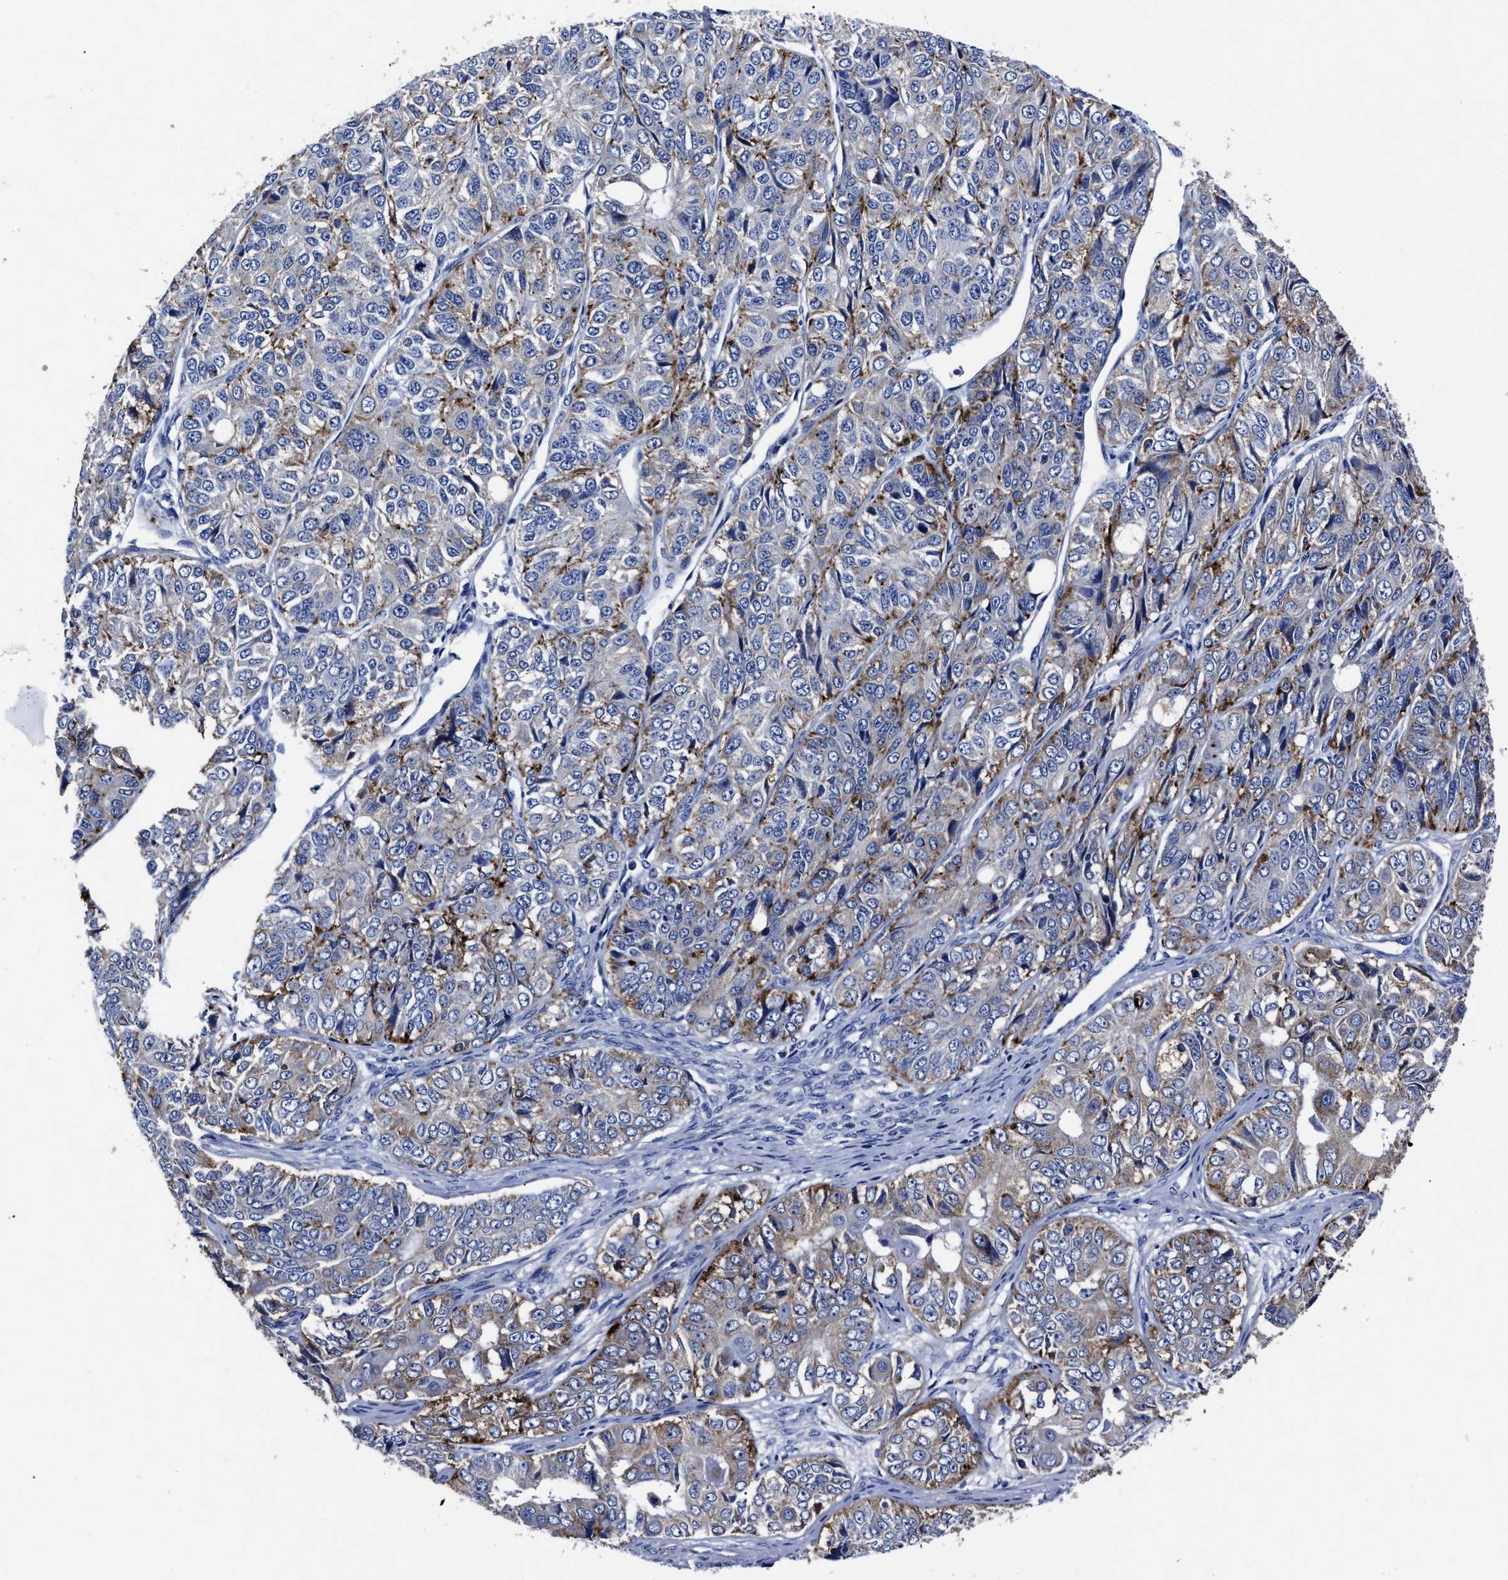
{"staining": {"intensity": "moderate", "quantity": "<25%", "location": "cytoplasmic/membranous"}, "tissue": "ovarian cancer", "cell_type": "Tumor cells", "image_type": "cancer", "snomed": [{"axis": "morphology", "description": "Carcinoma, endometroid"}, {"axis": "topography", "description": "Ovary"}], "caption": "Immunohistochemical staining of ovarian cancer (endometroid carcinoma) reveals moderate cytoplasmic/membranous protein expression in about <25% of tumor cells. The protein of interest is stained brown, and the nuclei are stained in blue (DAB IHC with brightfield microscopy, high magnification).", "gene": "LAMTOR4", "patient": {"sex": "female", "age": 51}}